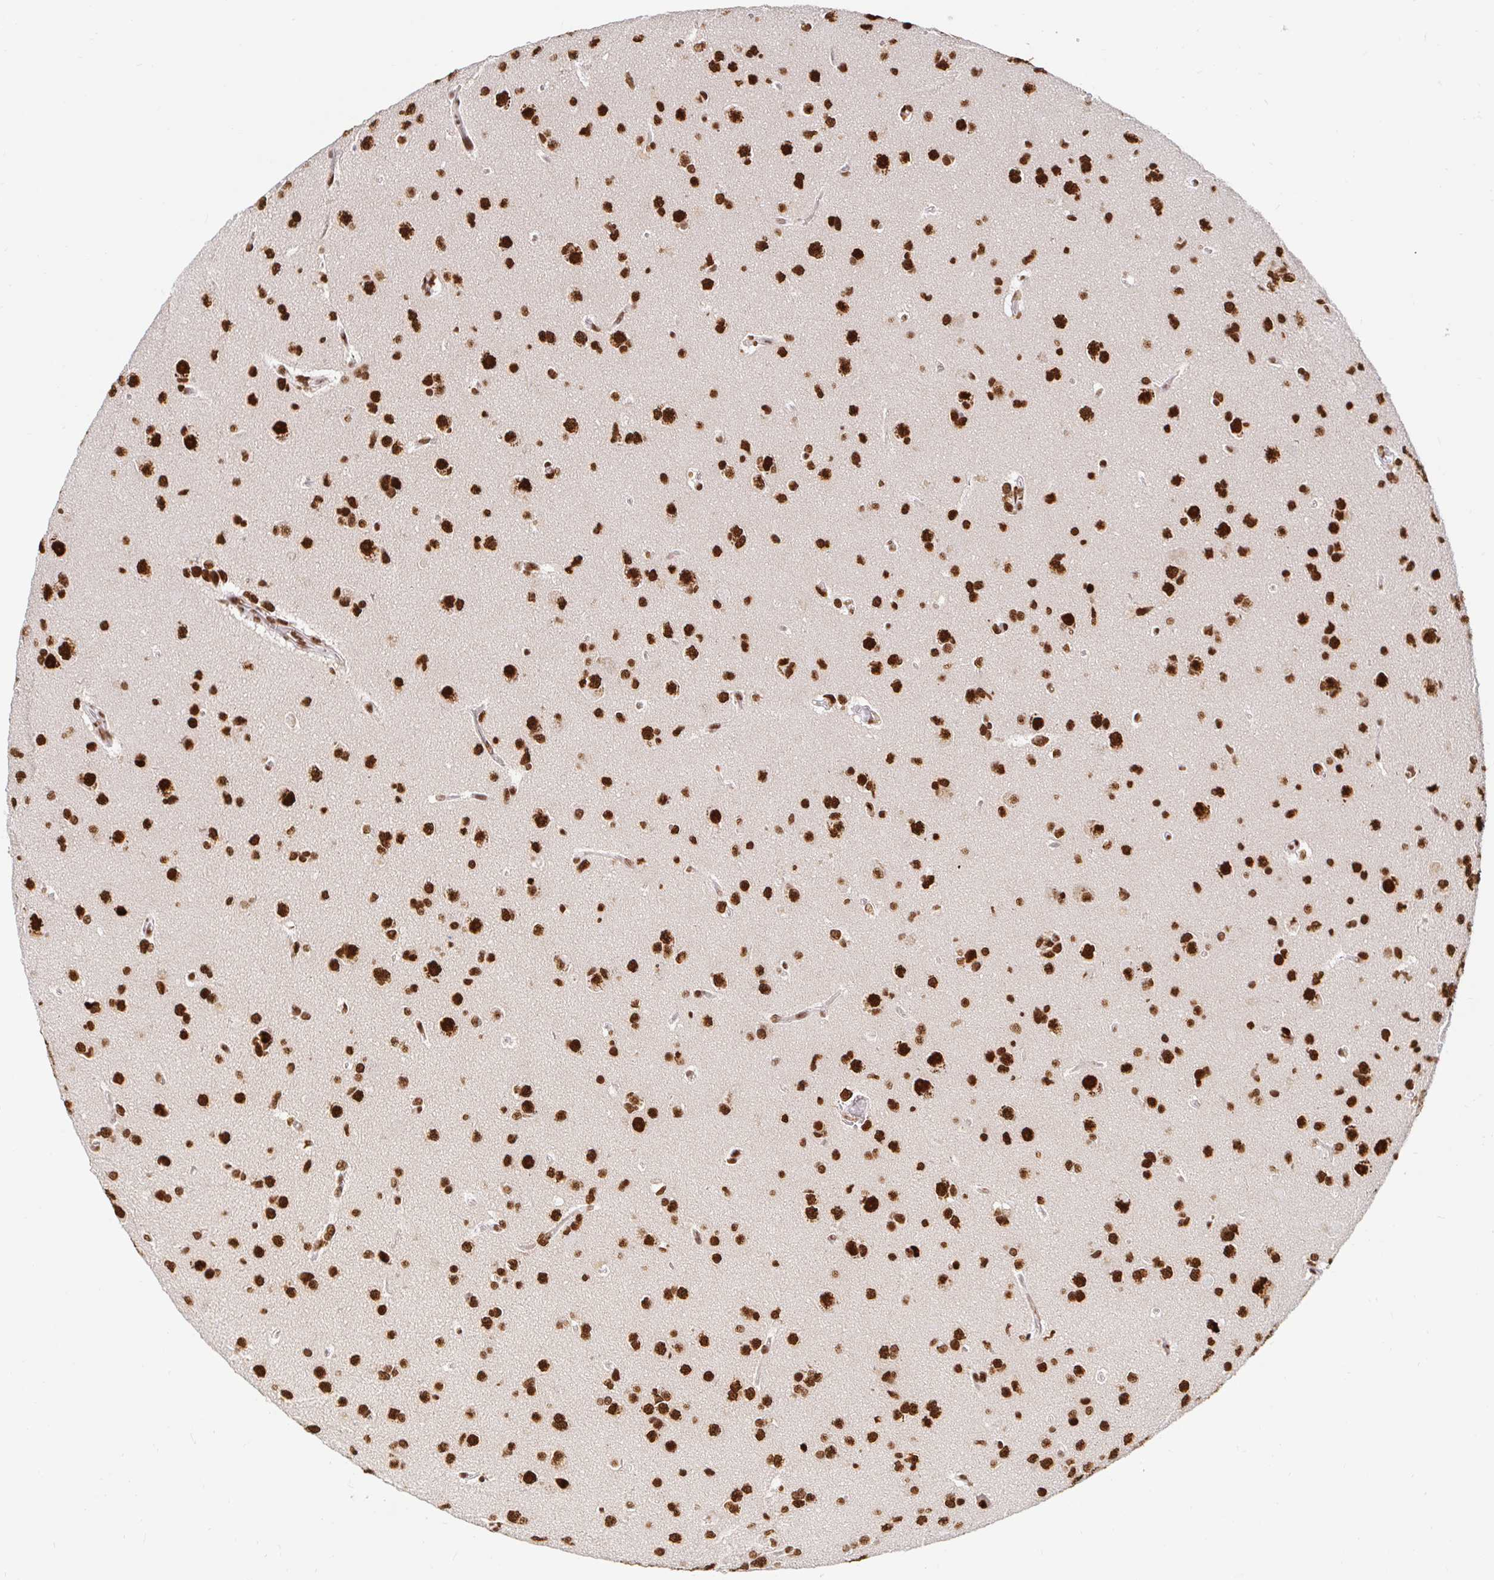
{"staining": {"intensity": "strong", "quantity": ">75%", "location": "nuclear"}, "tissue": "glioma", "cell_type": "Tumor cells", "image_type": "cancer", "snomed": [{"axis": "morphology", "description": "Glioma, malignant, Low grade"}, {"axis": "topography", "description": "Brain"}], "caption": "Human malignant glioma (low-grade) stained with a protein marker displays strong staining in tumor cells.", "gene": "RBMX", "patient": {"sex": "female", "age": 55}}